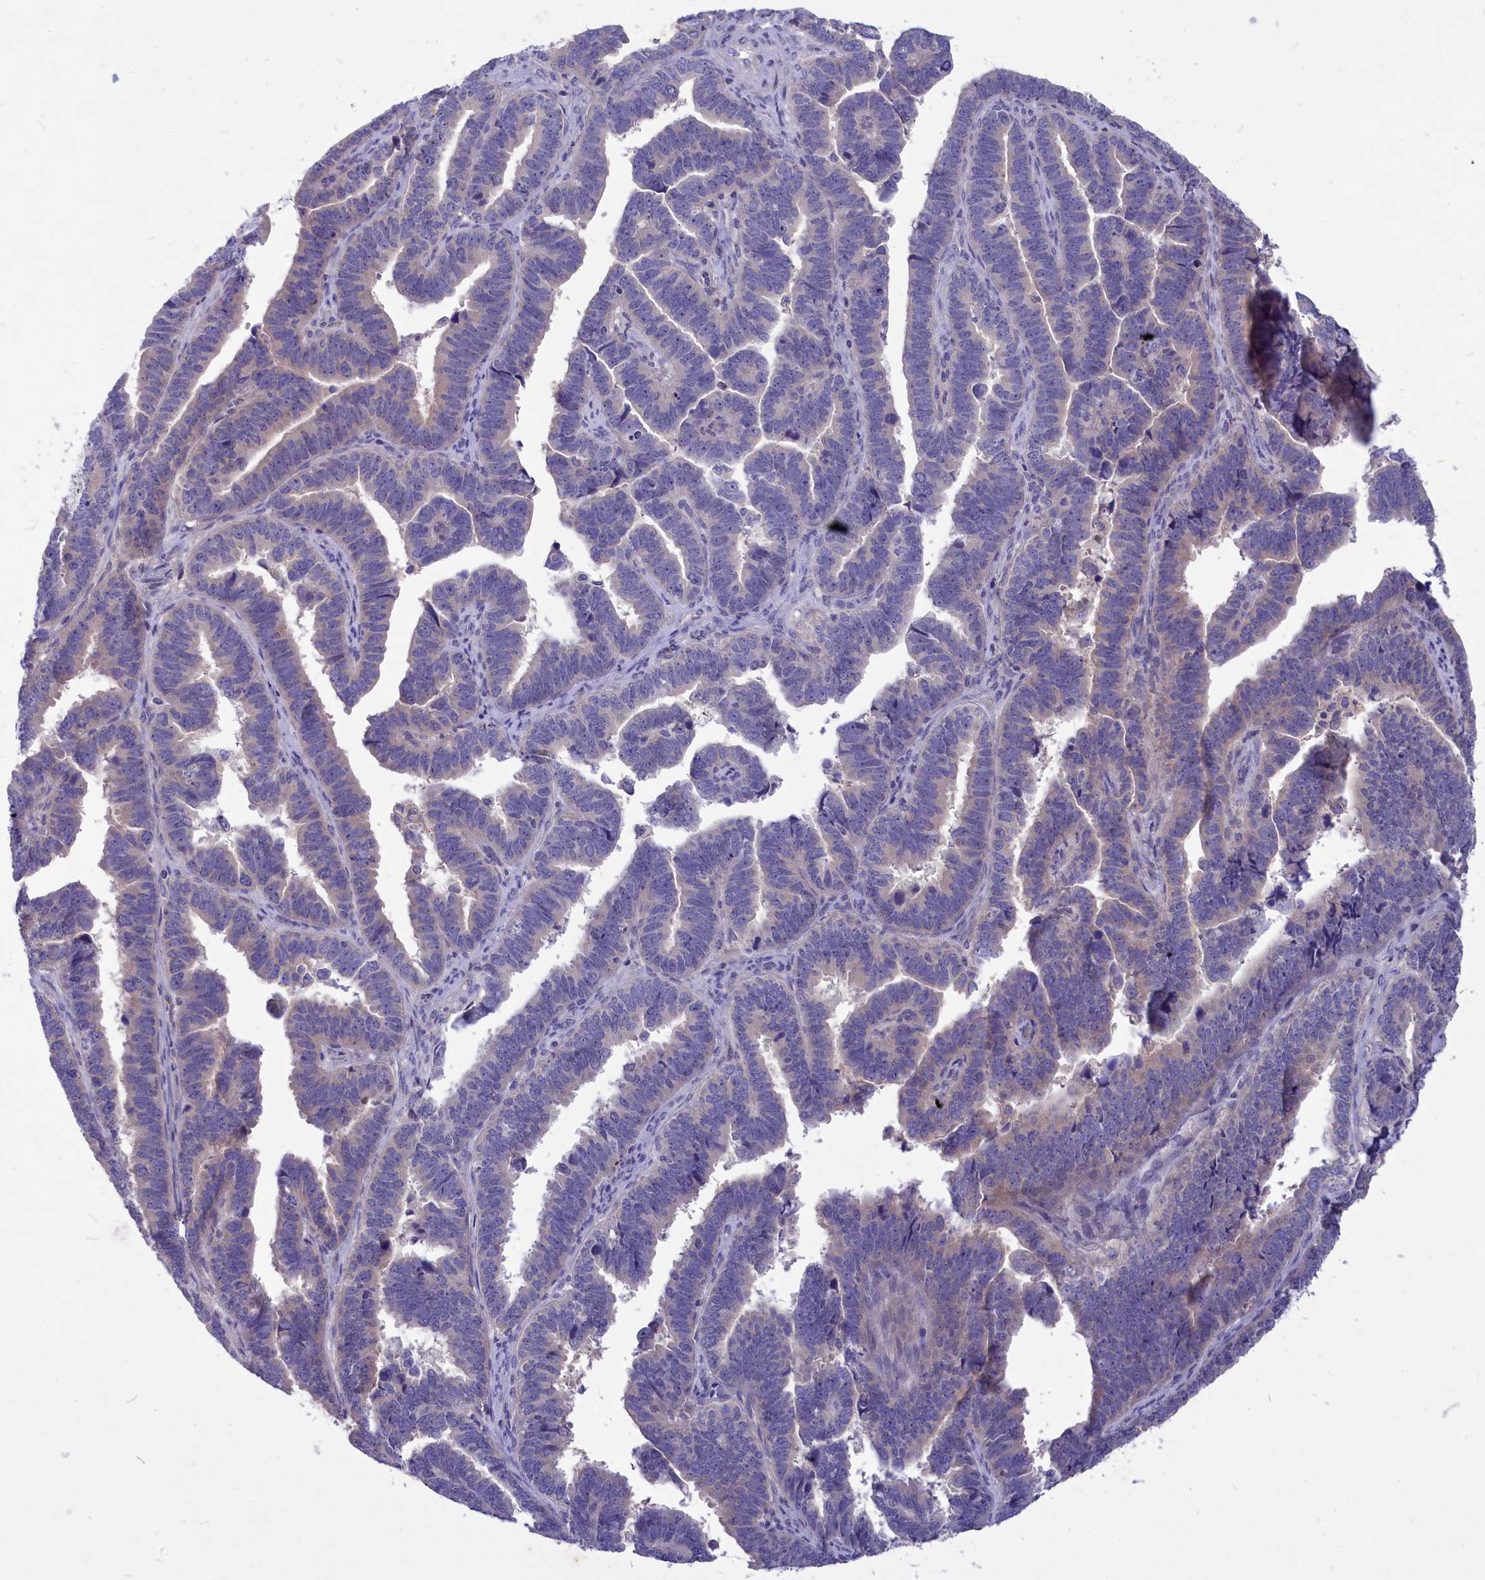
{"staining": {"intensity": "negative", "quantity": "none", "location": "none"}, "tissue": "endometrial cancer", "cell_type": "Tumor cells", "image_type": "cancer", "snomed": [{"axis": "morphology", "description": "Adenocarcinoma, NOS"}, {"axis": "topography", "description": "Endometrium"}], "caption": "High magnification brightfield microscopy of adenocarcinoma (endometrial) stained with DAB (brown) and counterstained with hematoxylin (blue): tumor cells show no significant staining.", "gene": "DEFB119", "patient": {"sex": "female", "age": 75}}